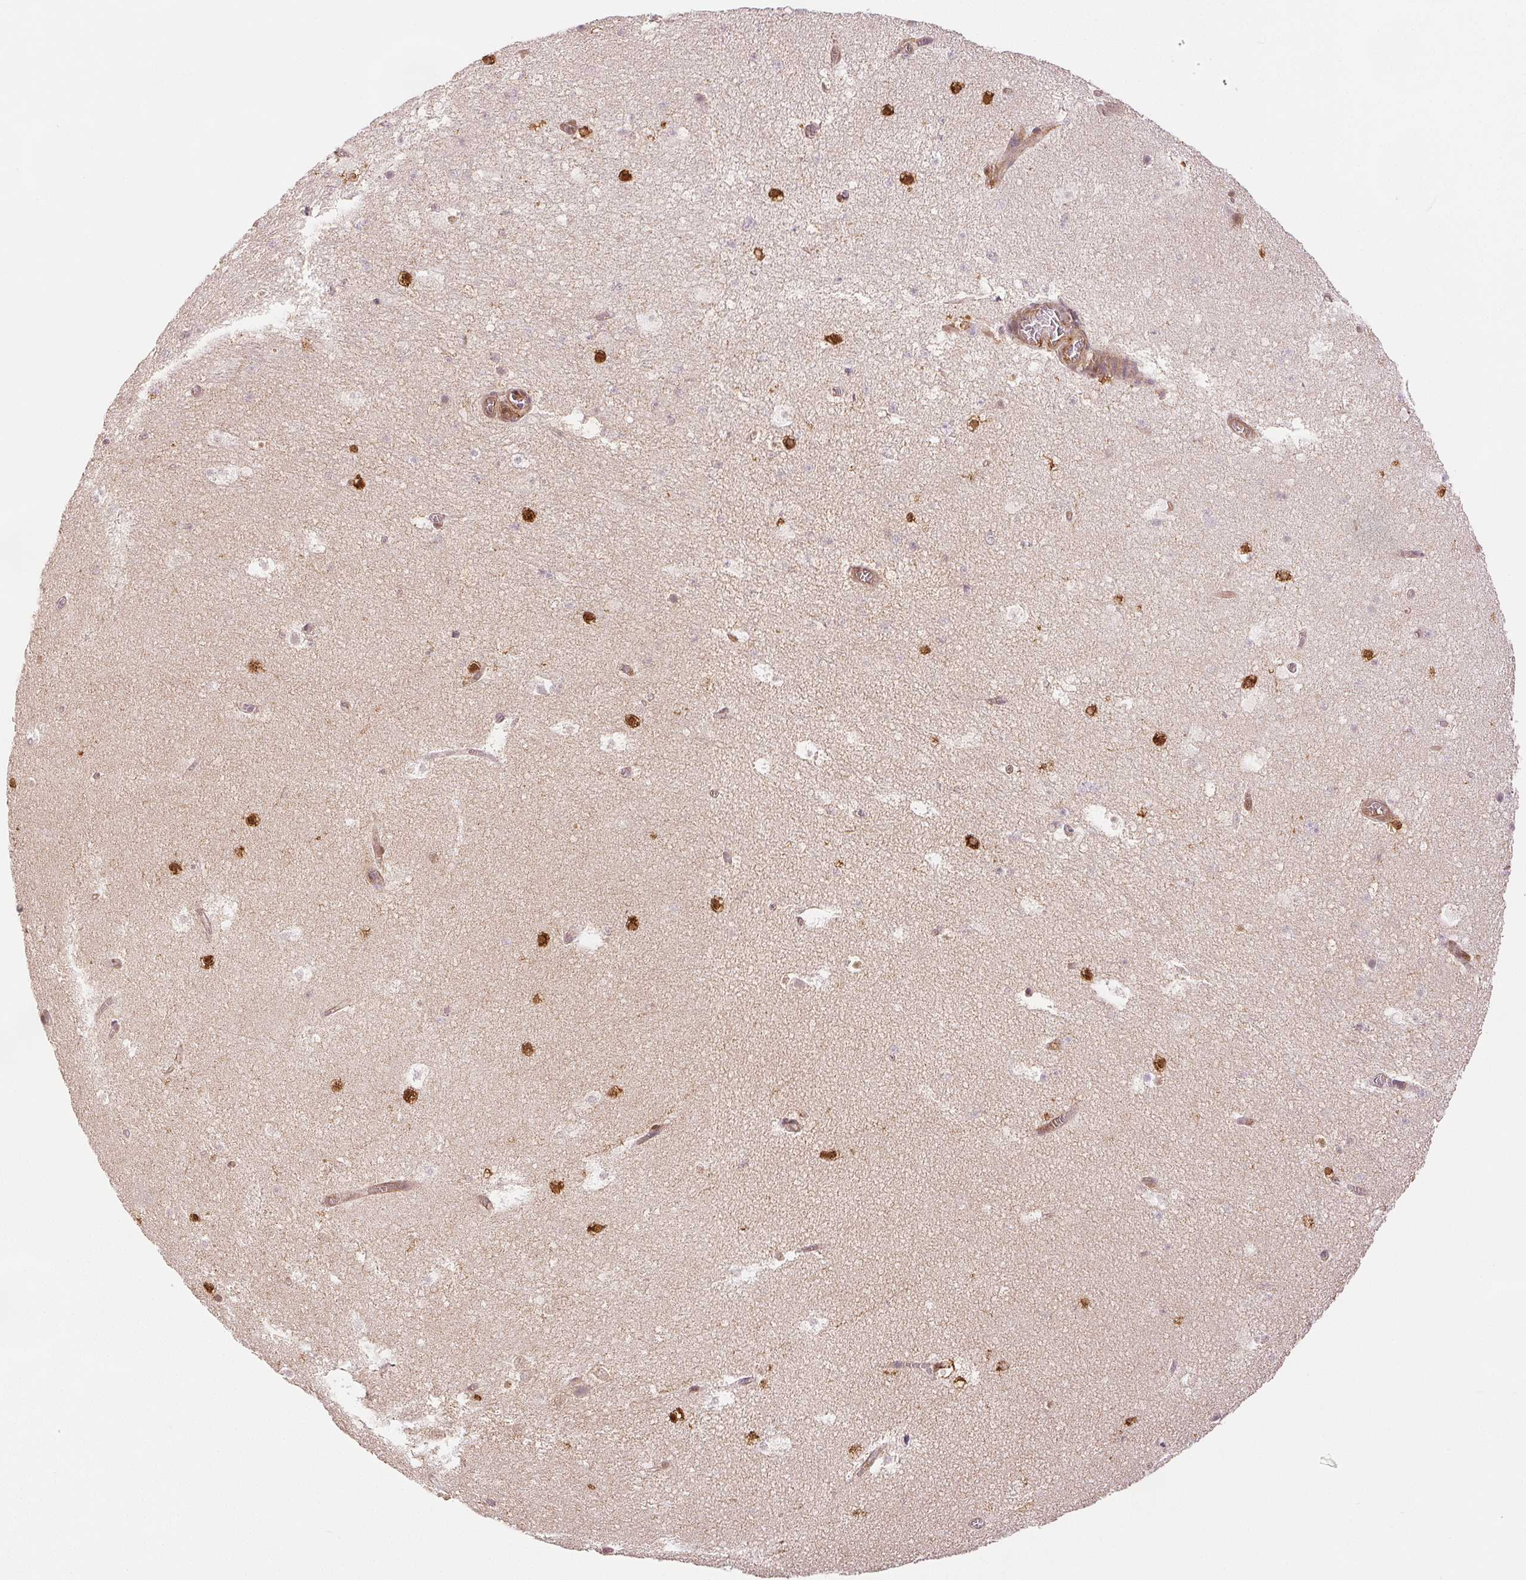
{"staining": {"intensity": "strong", "quantity": "25%-75%", "location": "cytoplasmic/membranous"}, "tissue": "hippocampus", "cell_type": "Glial cells", "image_type": "normal", "snomed": [{"axis": "morphology", "description": "Normal tissue, NOS"}, {"axis": "topography", "description": "Hippocampus"}], "caption": "Protein staining of unremarkable hippocampus exhibits strong cytoplasmic/membranous positivity in about 25%-75% of glial cells. The staining was performed using DAB (3,3'-diaminobenzidine), with brown indicating positive protein expression. Nuclei are stained blue with hematoxylin.", "gene": "DIAPH2", "patient": {"sex": "female", "age": 42}}